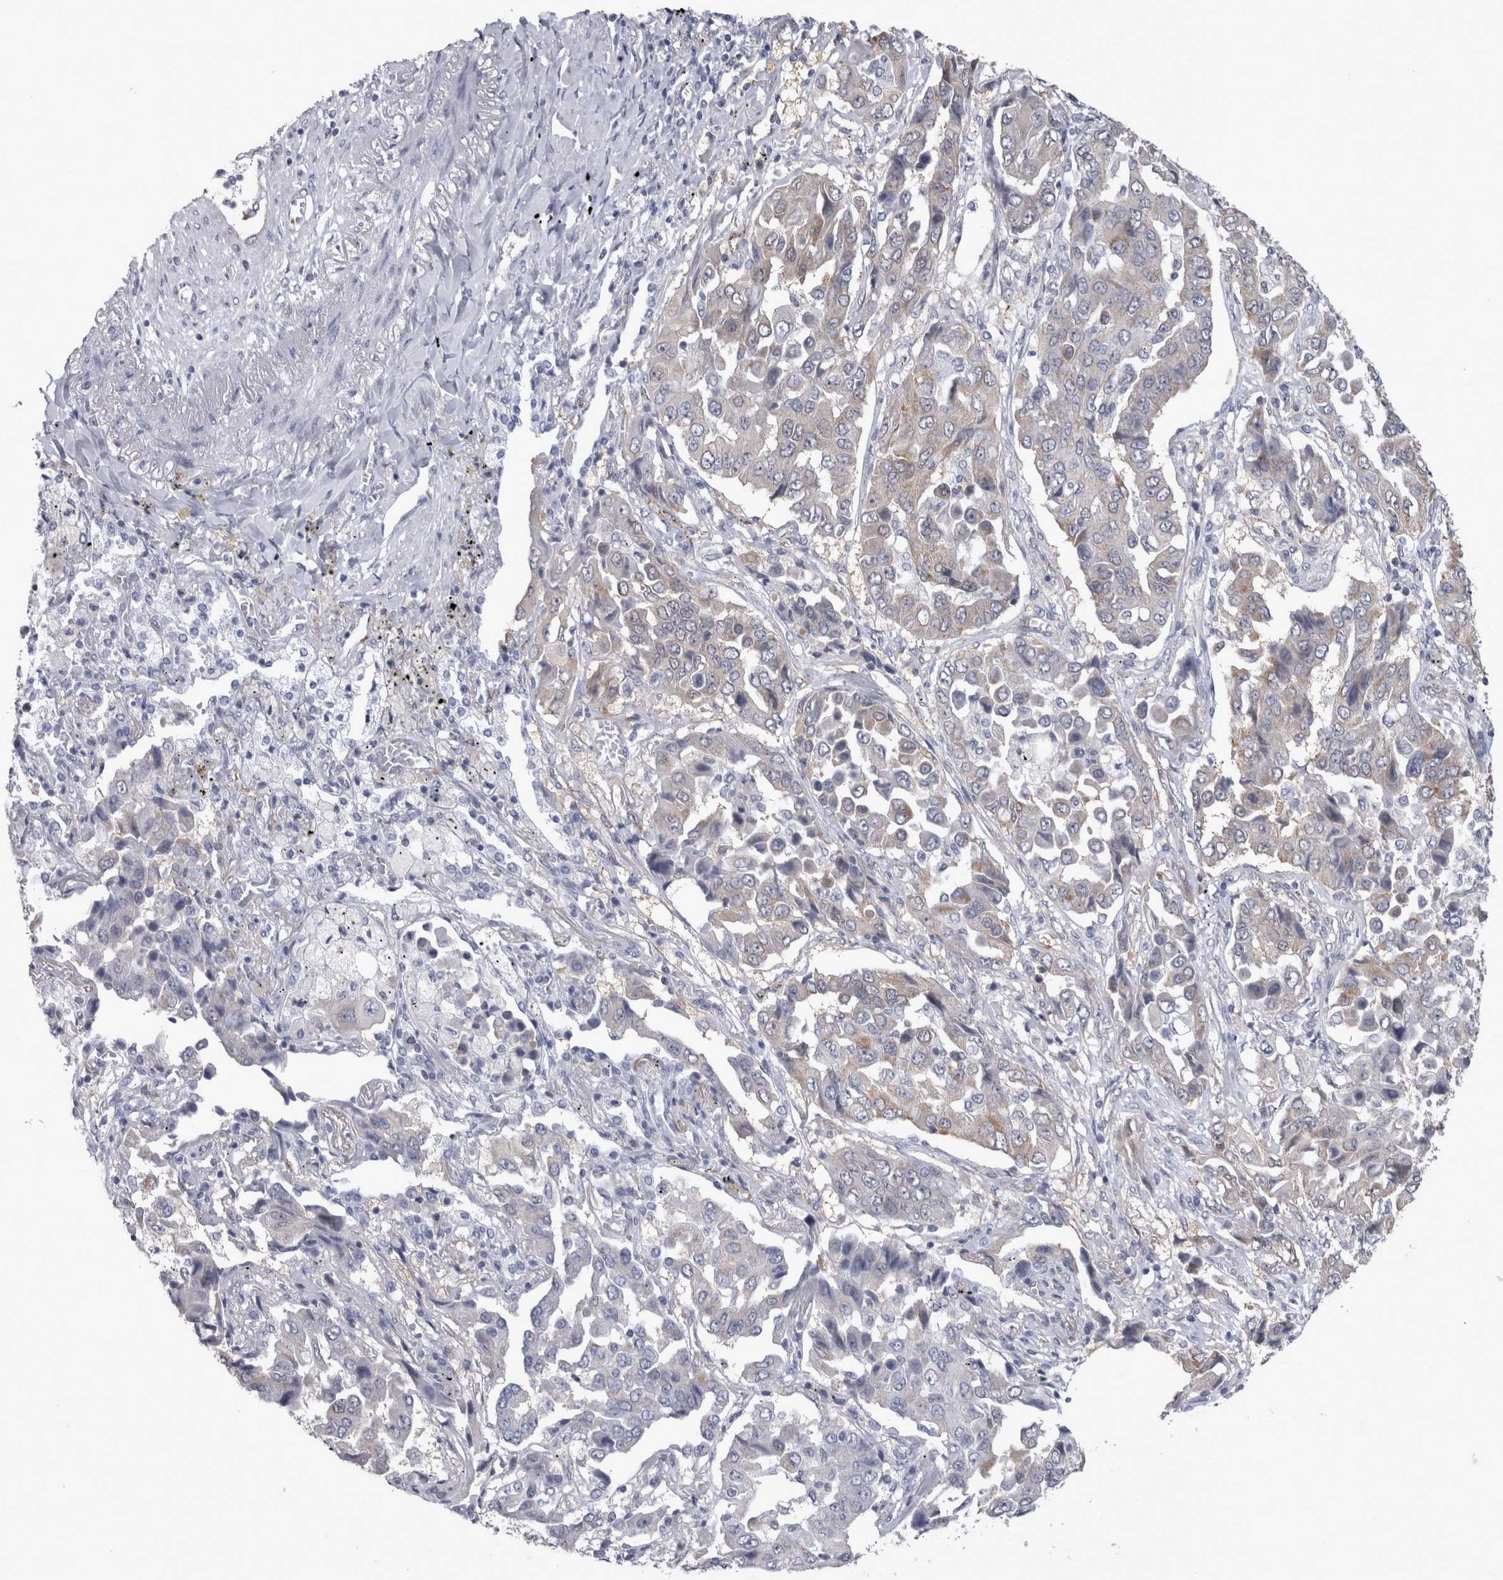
{"staining": {"intensity": "negative", "quantity": "none", "location": "none"}, "tissue": "lung cancer", "cell_type": "Tumor cells", "image_type": "cancer", "snomed": [{"axis": "morphology", "description": "Adenocarcinoma, NOS"}, {"axis": "topography", "description": "Lung"}], "caption": "IHC photomicrograph of human lung cancer (adenocarcinoma) stained for a protein (brown), which demonstrates no positivity in tumor cells.", "gene": "ACOT7", "patient": {"sex": "female", "age": 65}}